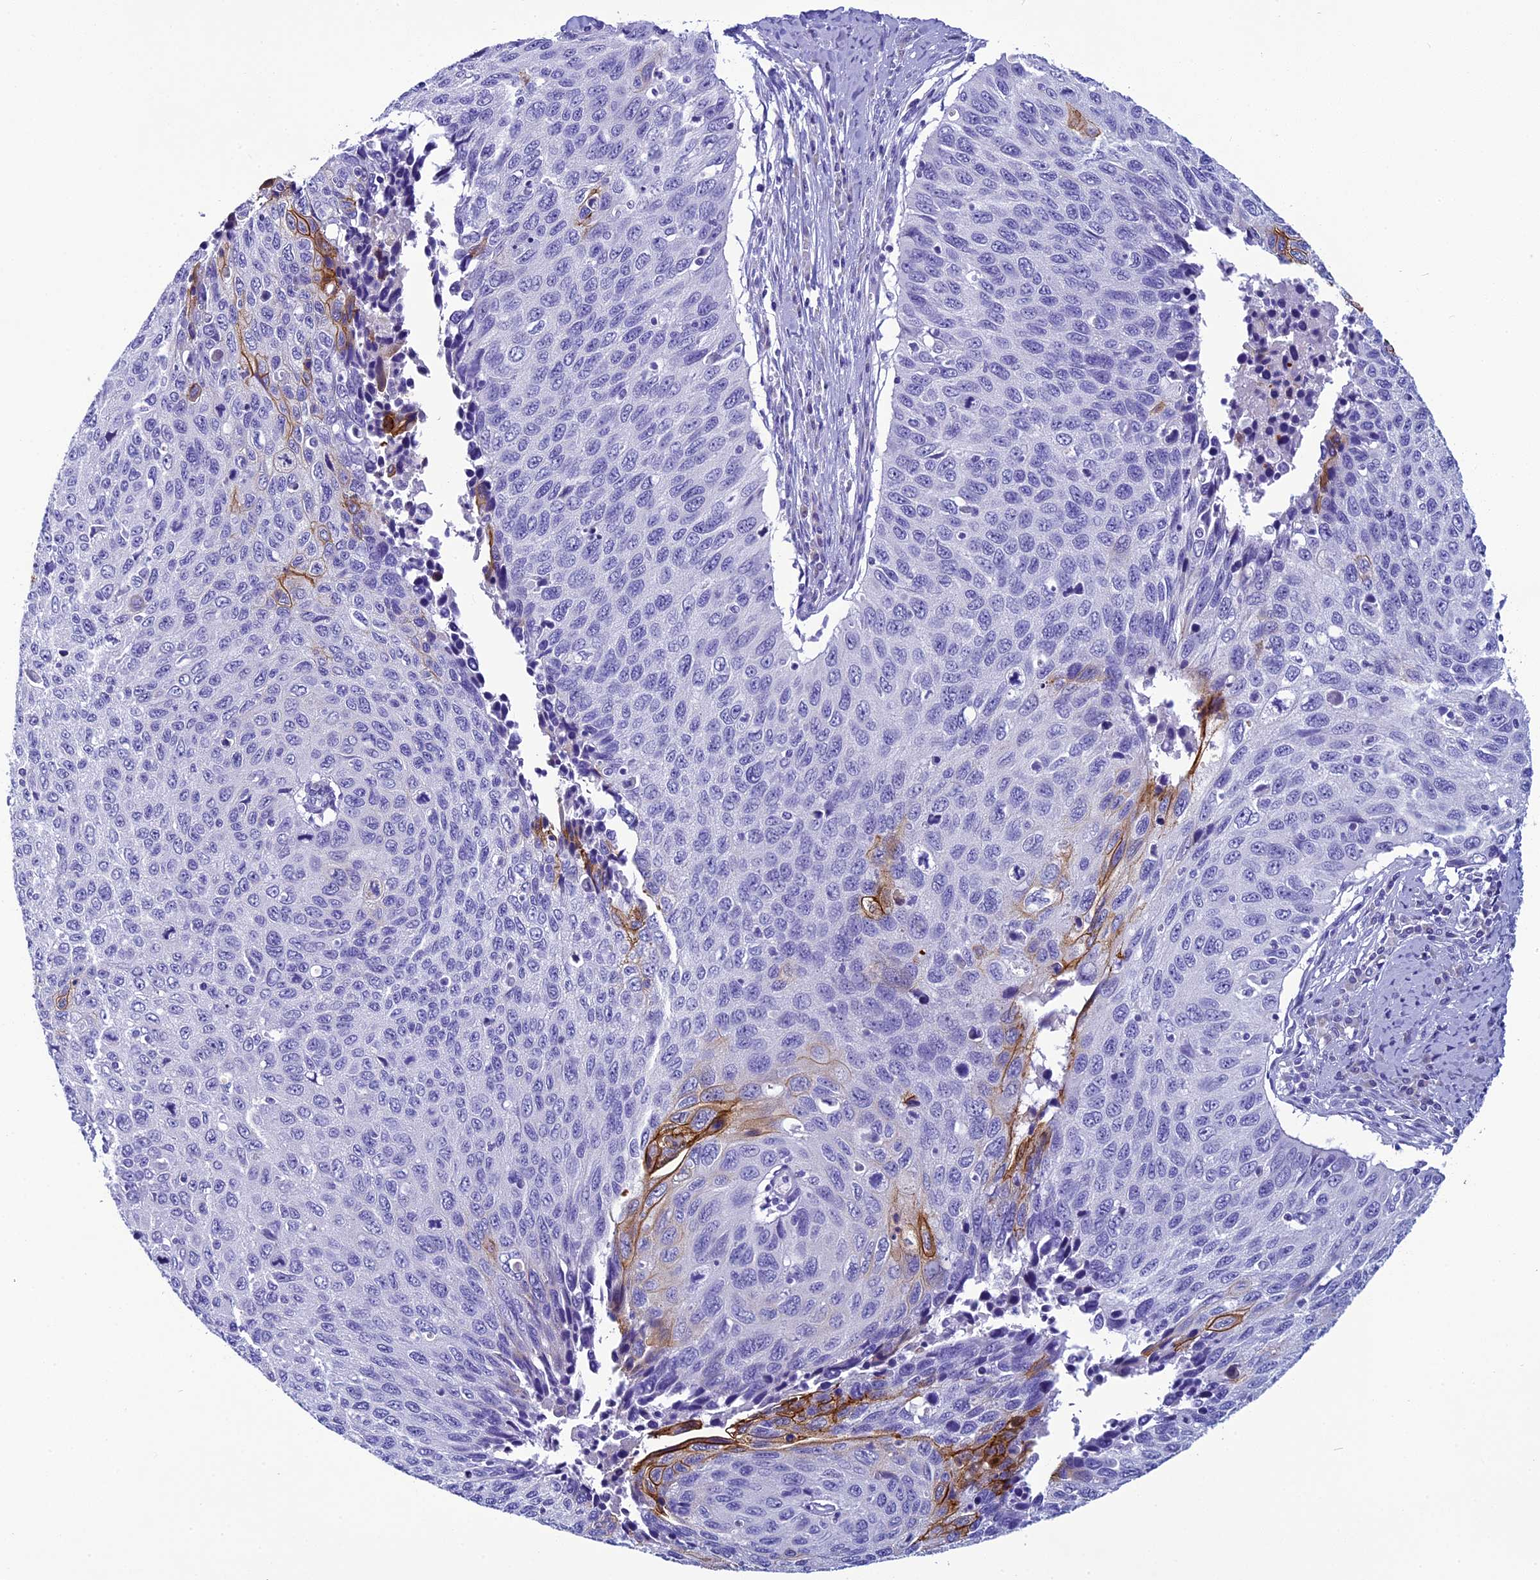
{"staining": {"intensity": "strong", "quantity": "<25%", "location": "cytoplasmic/membranous"}, "tissue": "cervical cancer", "cell_type": "Tumor cells", "image_type": "cancer", "snomed": [{"axis": "morphology", "description": "Squamous cell carcinoma, NOS"}, {"axis": "topography", "description": "Cervix"}], "caption": "A micrograph showing strong cytoplasmic/membranous positivity in approximately <25% of tumor cells in cervical cancer (squamous cell carcinoma), as visualized by brown immunohistochemical staining.", "gene": "SCEL", "patient": {"sex": "female", "age": 53}}